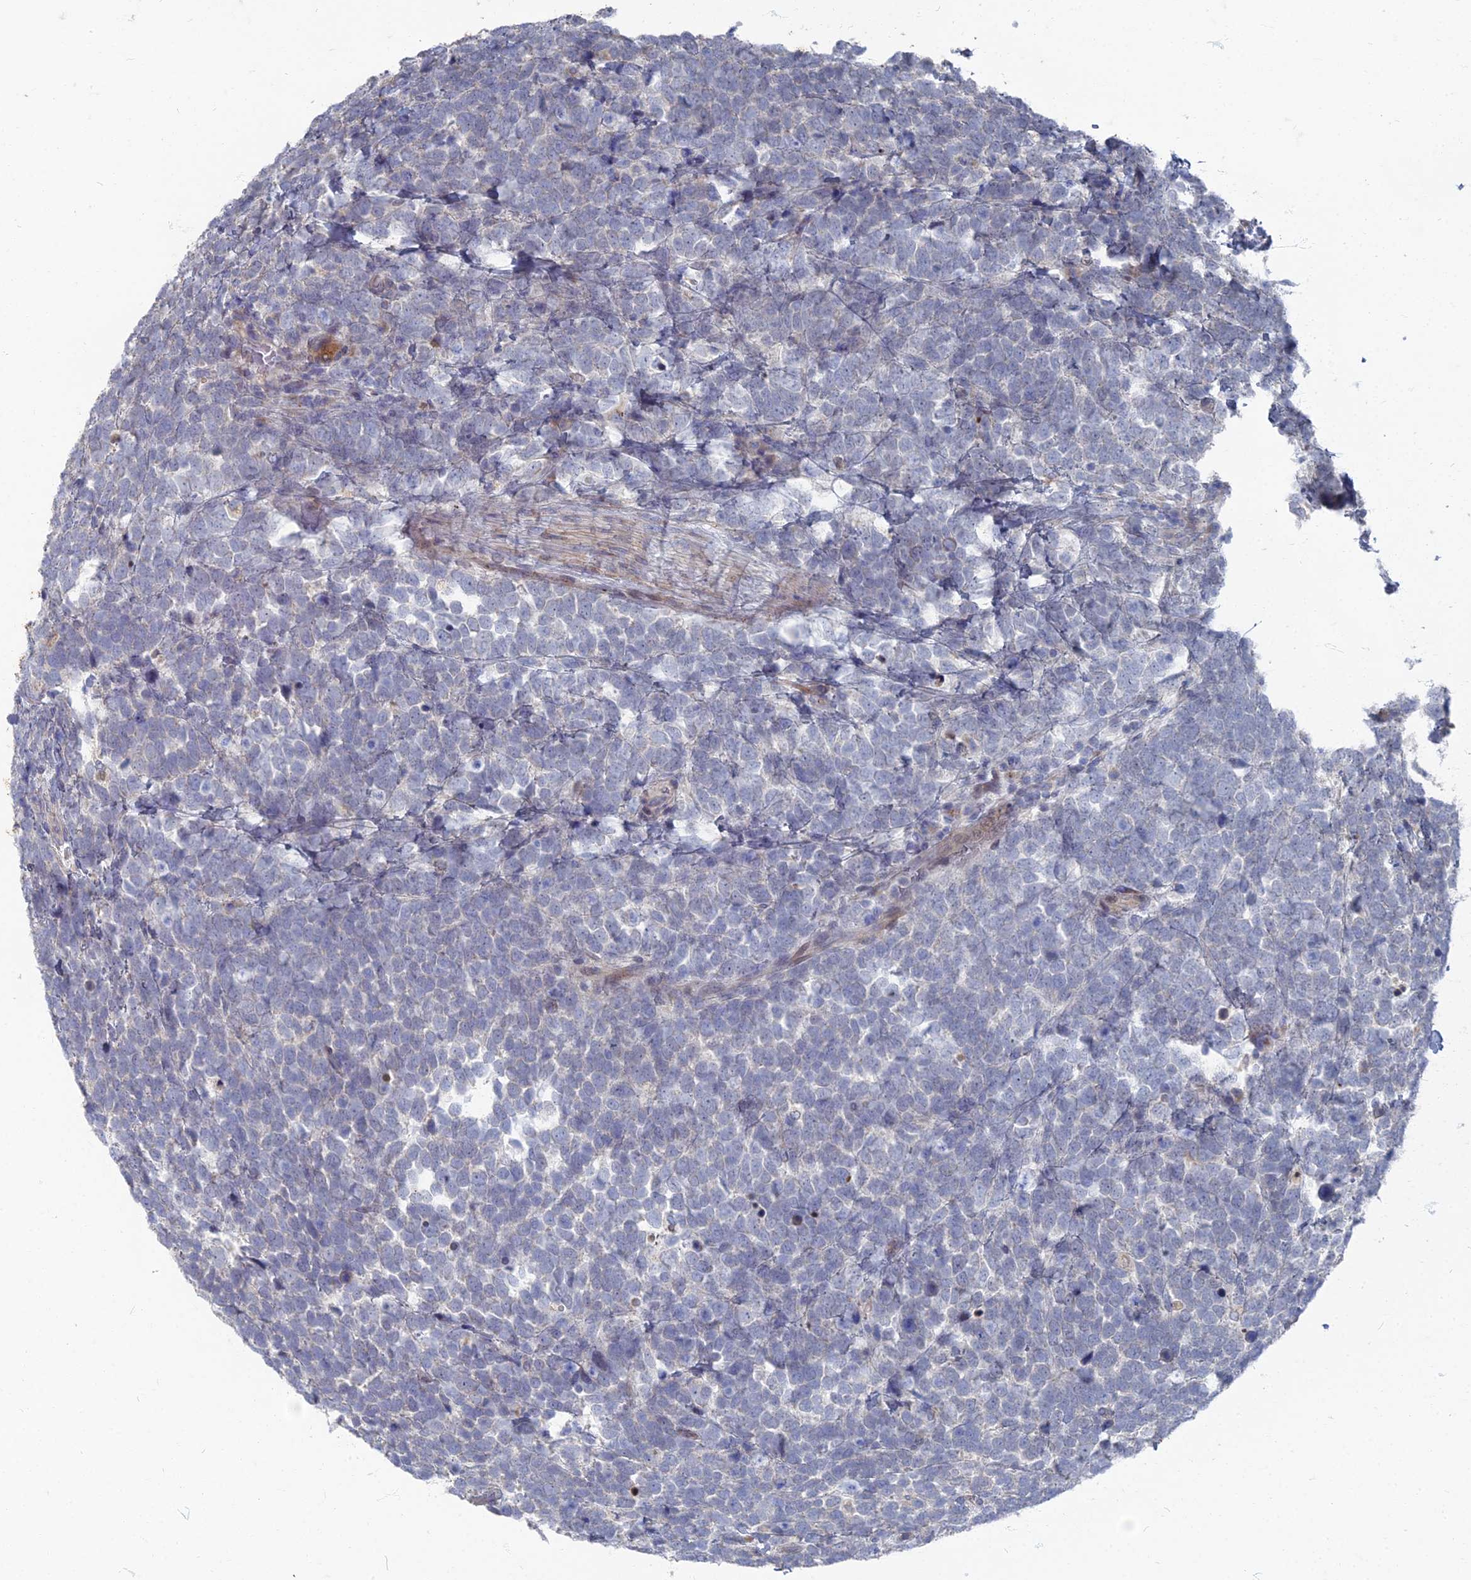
{"staining": {"intensity": "negative", "quantity": "none", "location": "none"}, "tissue": "urothelial cancer", "cell_type": "Tumor cells", "image_type": "cancer", "snomed": [{"axis": "morphology", "description": "Urothelial carcinoma, High grade"}, {"axis": "topography", "description": "Urinary bladder"}], "caption": "A histopathology image of high-grade urothelial carcinoma stained for a protein displays no brown staining in tumor cells.", "gene": "TMEM128", "patient": {"sex": "female", "age": 82}}